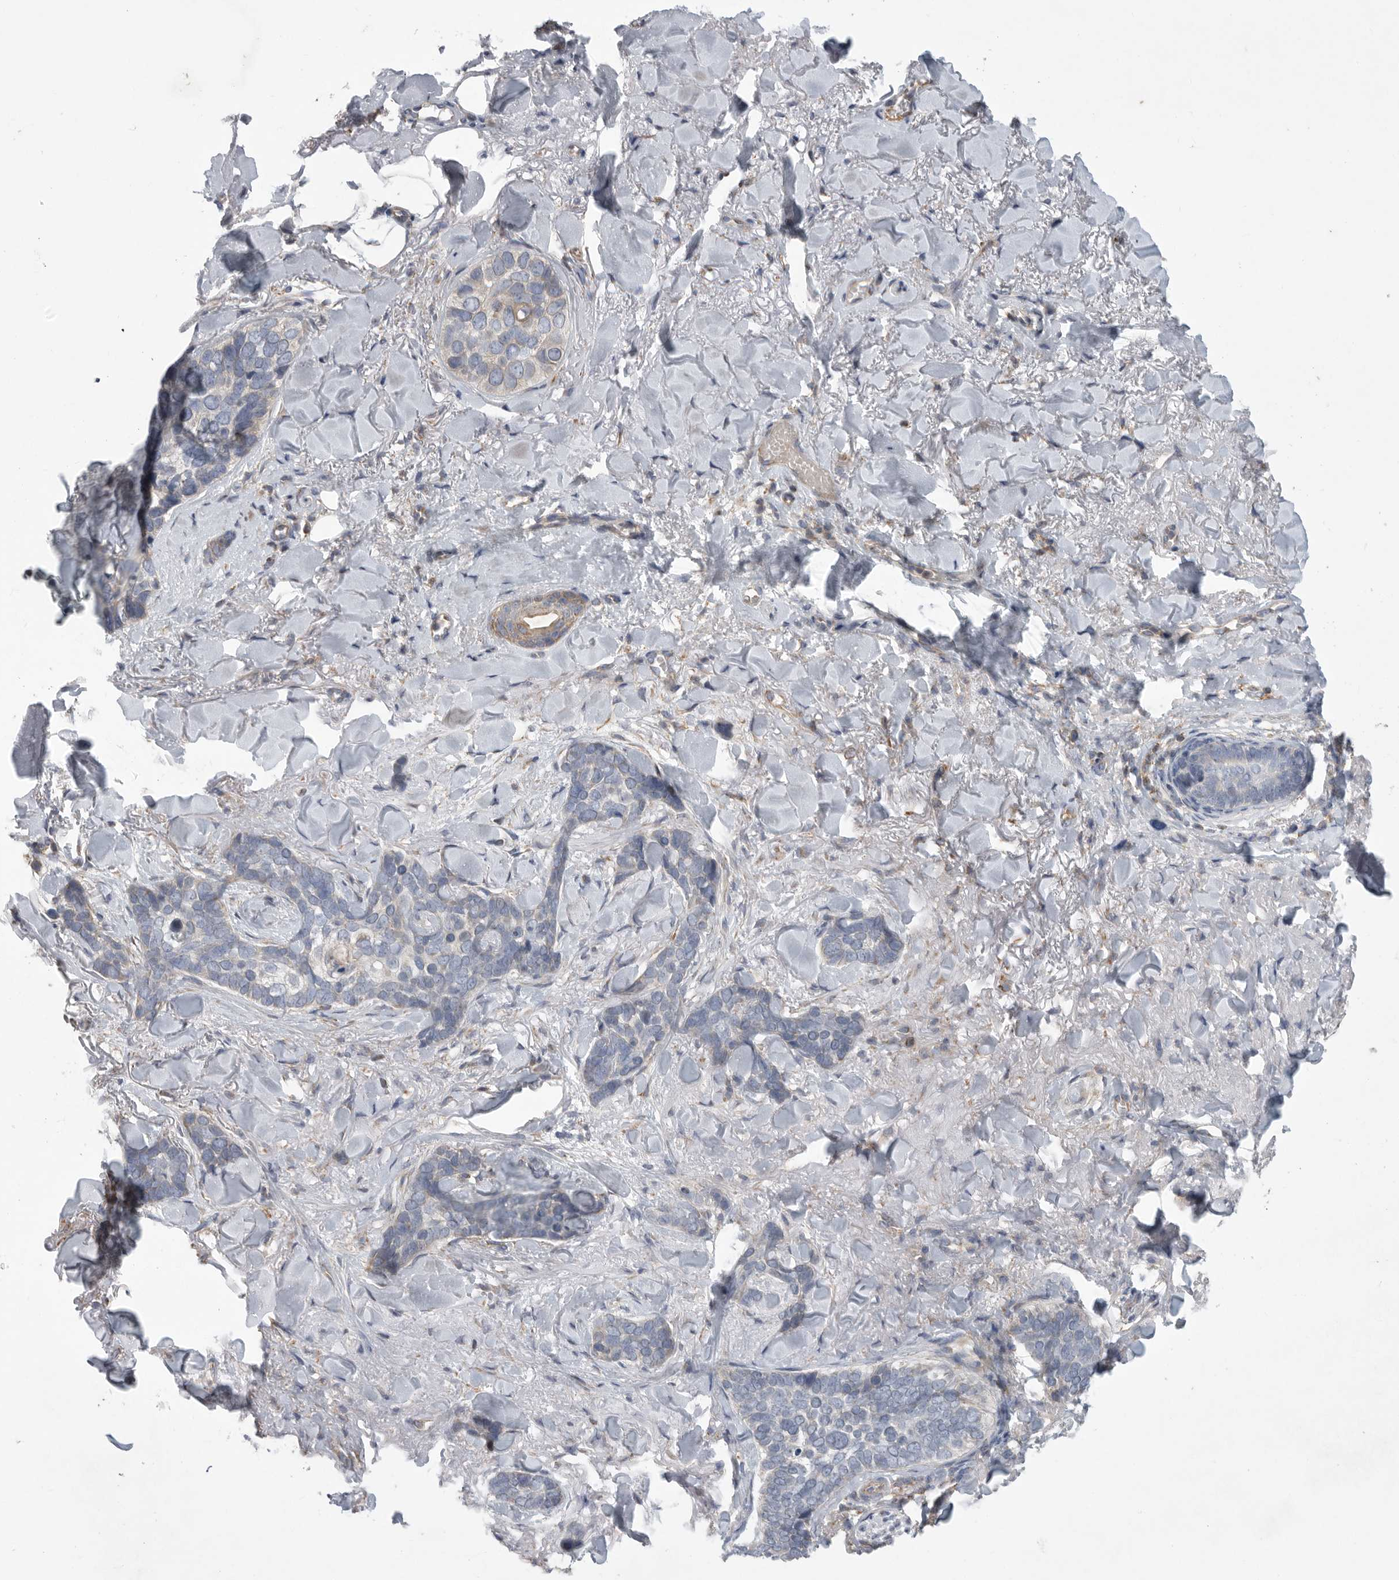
{"staining": {"intensity": "negative", "quantity": "none", "location": "none"}, "tissue": "skin cancer", "cell_type": "Tumor cells", "image_type": "cancer", "snomed": [{"axis": "morphology", "description": "Basal cell carcinoma"}, {"axis": "topography", "description": "Skin"}], "caption": "The micrograph demonstrates no significant staining in tumor cells of skin cancer (basal cell carcinoma). Nuclei are stained in blue.", "gene": "MPZL1", "patient": {"sex": "female", "age": 82}}